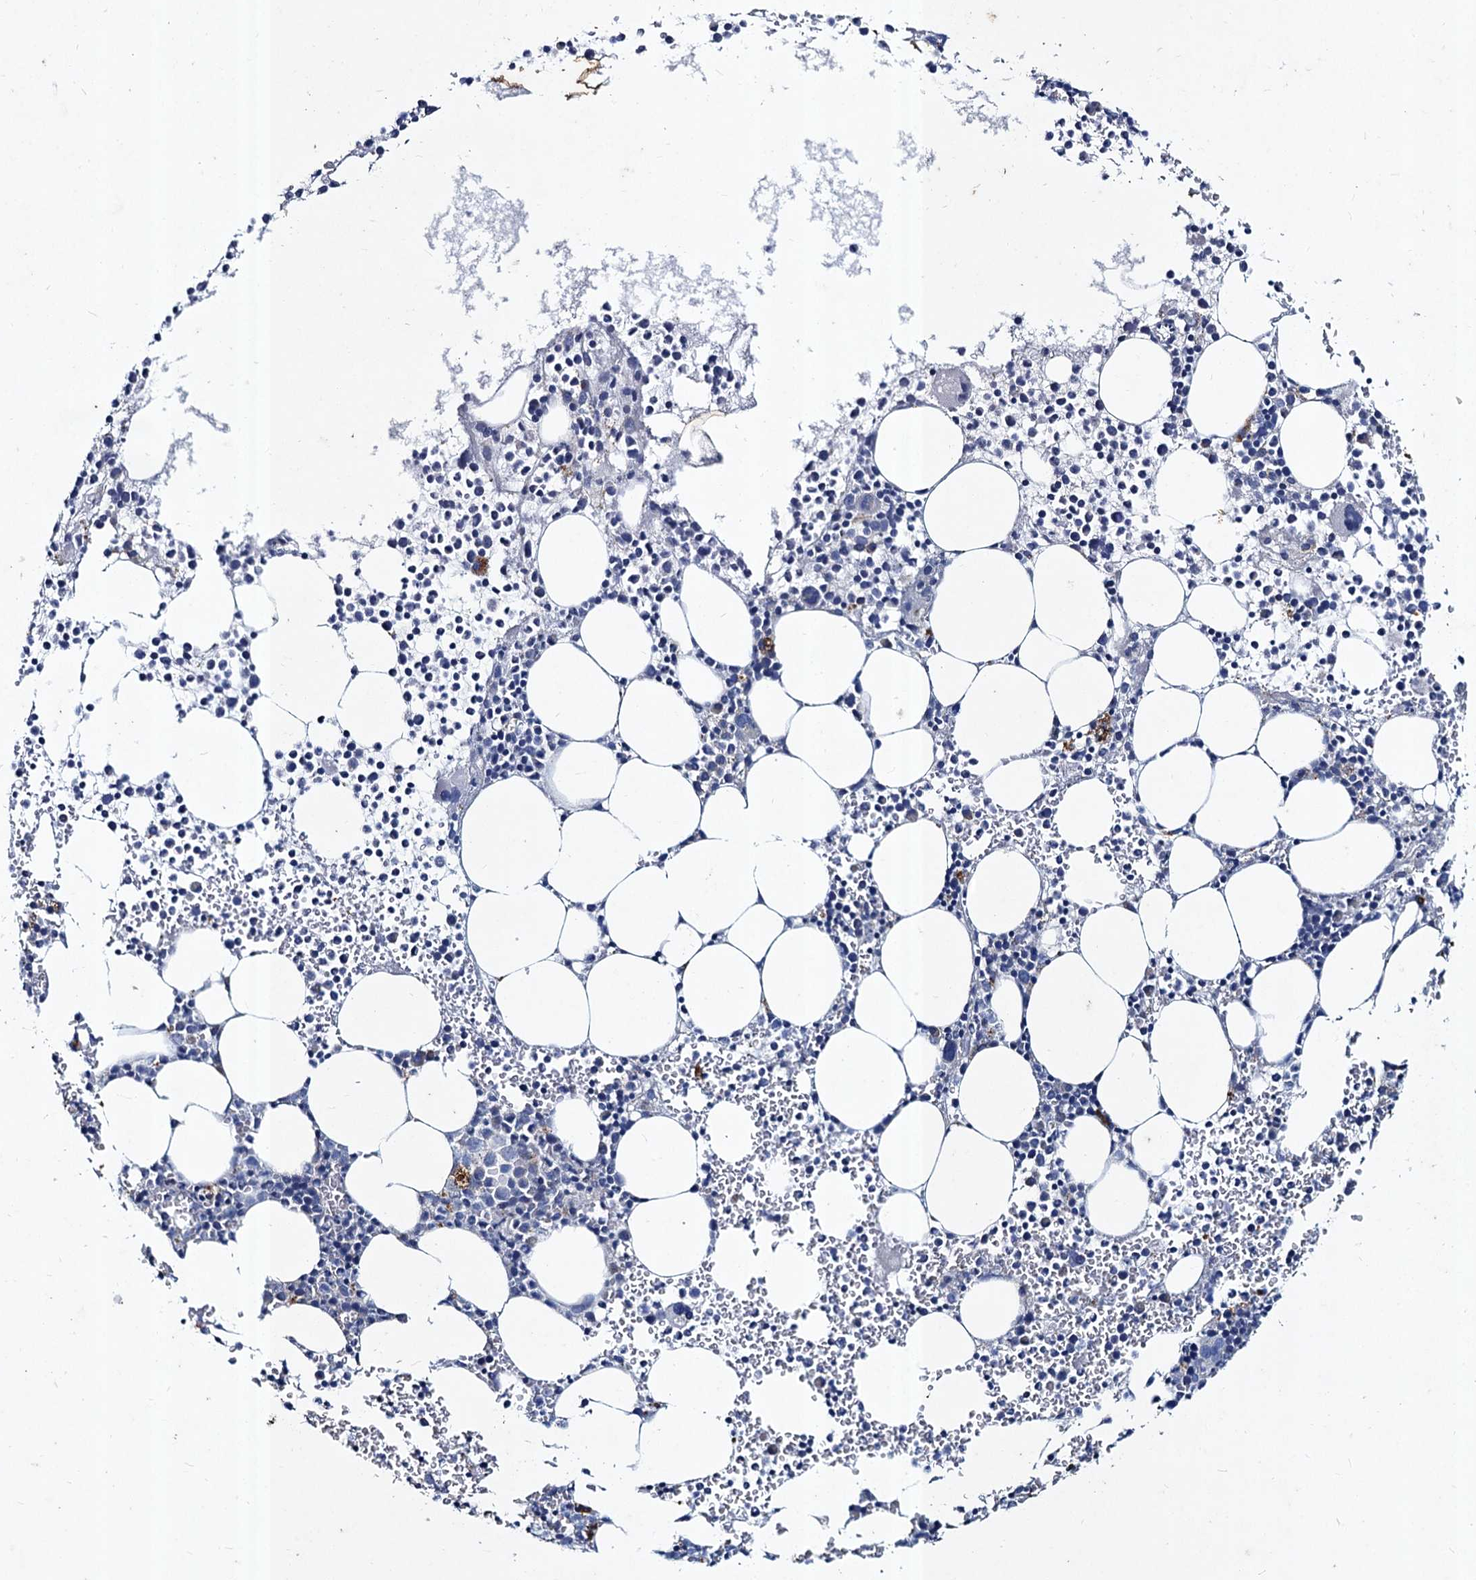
{"staining": {"intensity": "negative", "quantity": "none", "location": "none"}, "tissue": "bone marrow", "cell_type": "Hematopoietic cells", "image_type": "normal", "snomed": [{"axis": "morphology", "description": "Normal tissue, NOS"}, {"axis": "topography", "description": "Bone marrow"}], "caption": "DAB (3,3'-diaminobenzidine) immunohistochemical staining of unremarkable bone marrow displays no significant staining in hematopoietic cells.", "gene": "TMX2", "patient": {"sex": "female", "age": 78}}